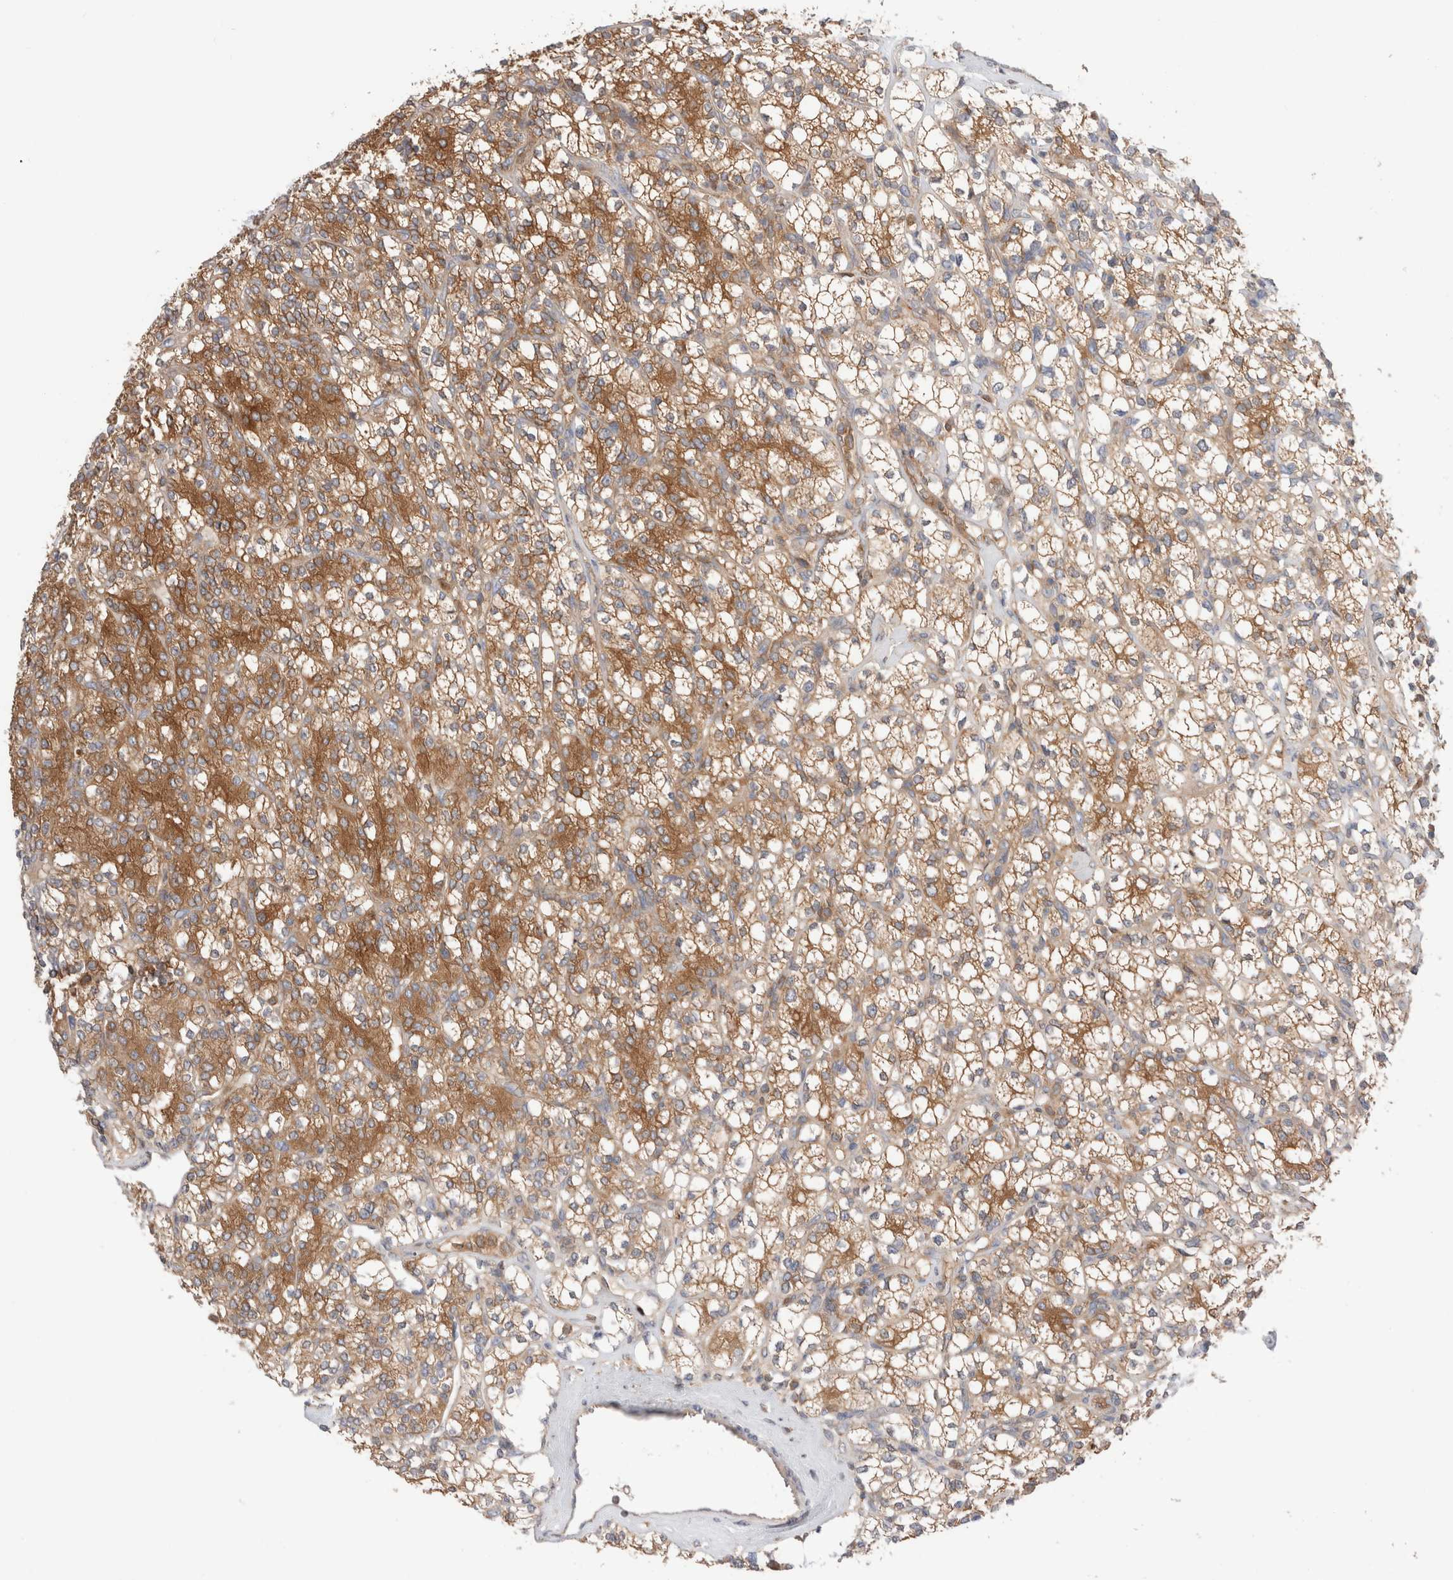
{"staining": {"intensity": "strong", "quantity": "25%-75%", "location": "cytoplasmic/membranous"}, "tissue": "renal cancer", "cell_type": "Tumor cells", "image_type": "cancer", "snomed": [{"axis": "morphology", "description": "Adenocarcinoma, NOS"}, {"axis": "topography", "description": "Kidney"}], "caption": "Protein expression analysis of renal cancer (adenocarcinoma) reveals strong cytoplasmic/membranous positivity in about 25%-75% of tumor cells.", "gene": "KLHL14", "patient": {"sex": "male", "age": 77}}